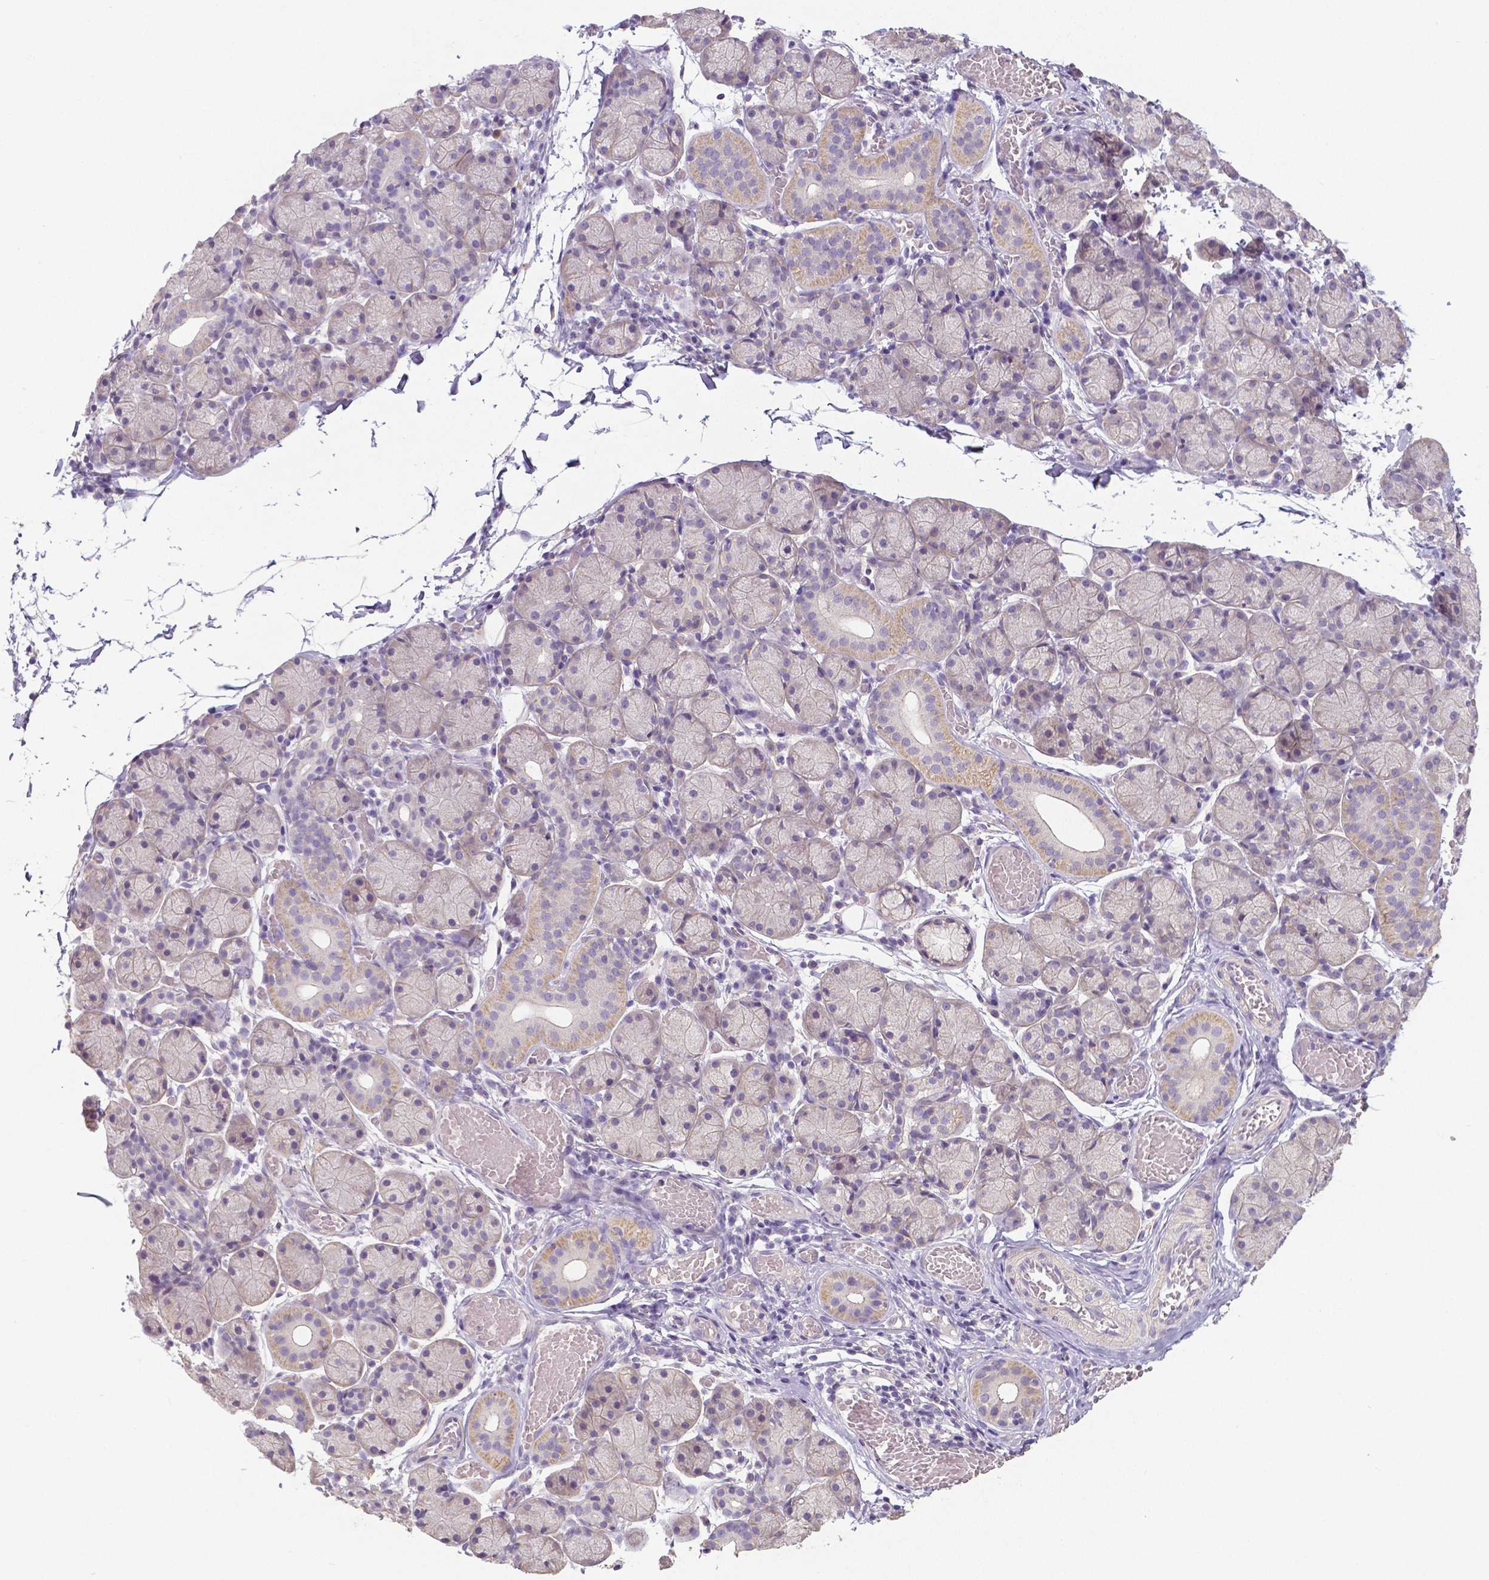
{"staining": {"intensity": "moderate", "quantity": "<25%", "location": "cytoplasmic/membranous"}, "tissue": "salivary gland", "cell_type": "Glandular cells", "image_type": "normal", "snomed": [{"axis": "morphology", "description": "Normal tissue, NOS"}, {"axis": "topography", "description": "Salivary gland"}], "caption": "A micrograph showing moderate cytoplasmic/membranous positivity in about <25% of glandular cells in benign salivary gland, as visualized by brown immunohistochemical staining.", "gene": "CRMP1", "patient": {"sex": "female", "age": 24}}